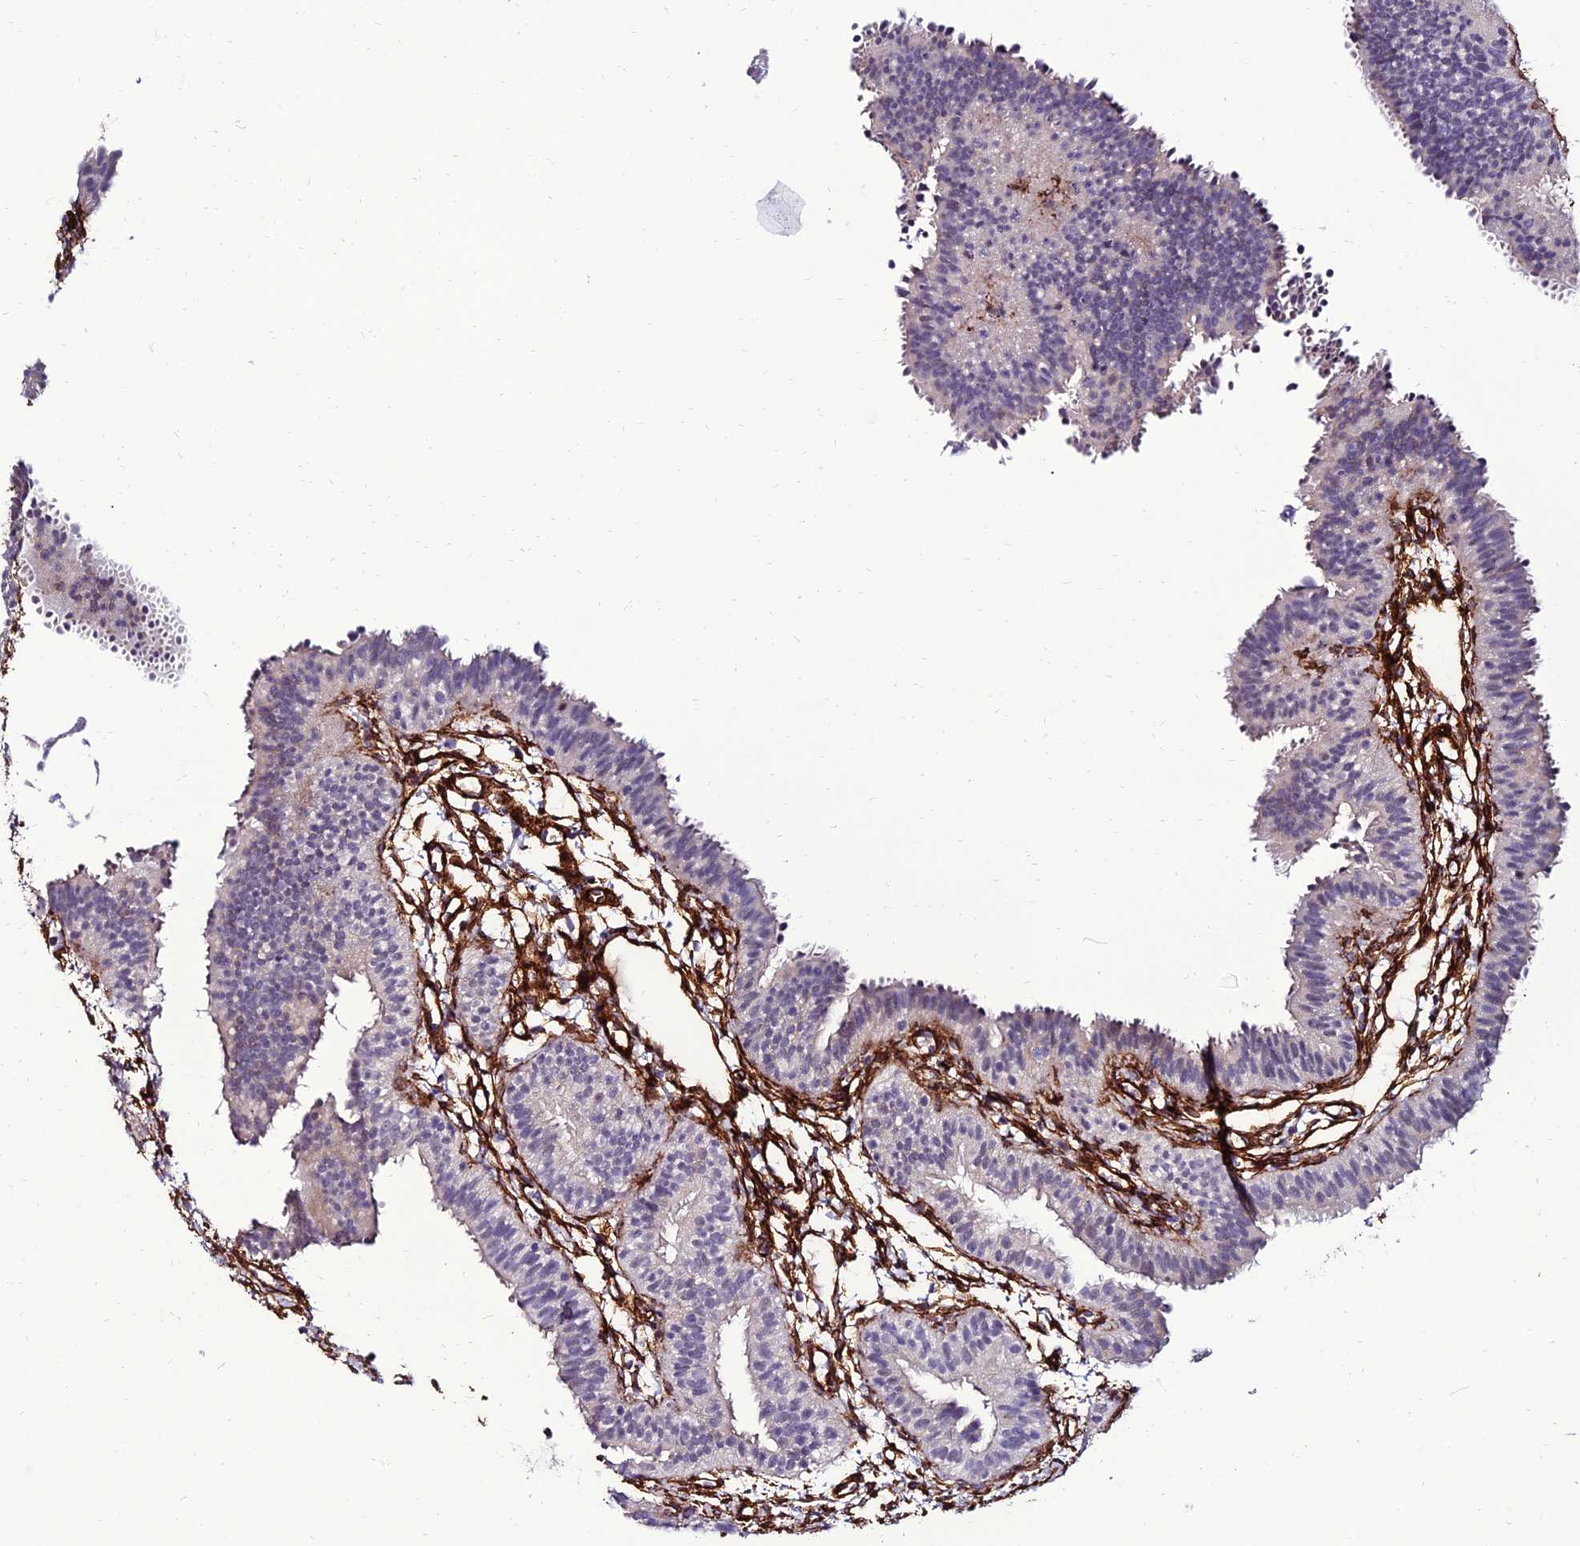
{"staining": {"intensity": "negative", "quantity": "none", "location": "none"}, "tissue": "fallopian tube", "cell_type": "Glandular cells", "image_type": "normal", "snomed": [{"axis": "morphology", "description": "Normal tissue, NOS"}, {"axis": "topography", "description": "Fallopian tube"}], "caption": "Immunohistochemistry histopathology image of benign fallopian tube stained for a protein (brown), which reveals no expression in glandular cells.", "gene": "ALDH3B2", "patient": {"sex": "female", "age": 35}}